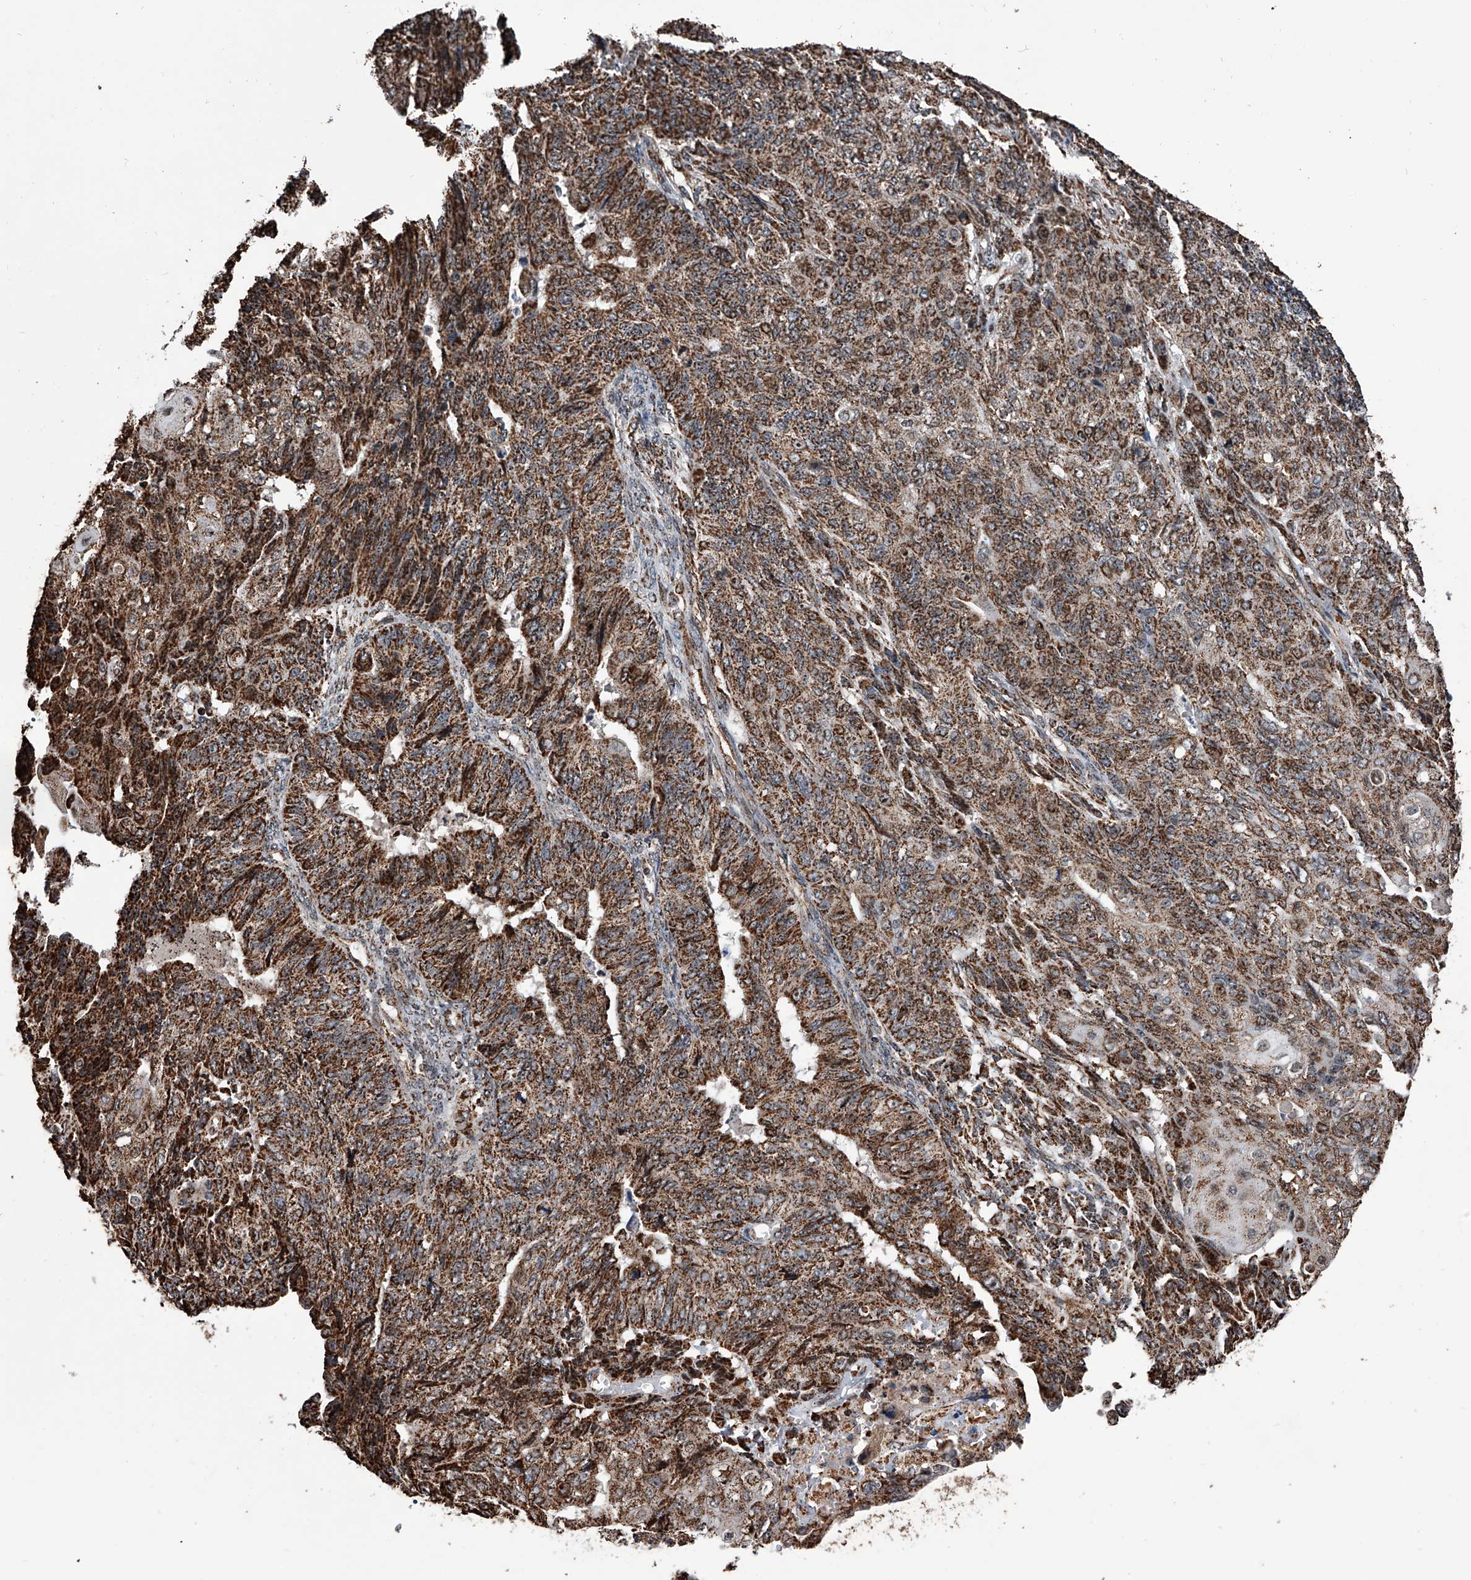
{"staining": {"intensity": "strong", "quantity": ">75%", "location": "cytoplasmic/membranous"}, "tissue": "endometrial cancer", "cell_type": "Tumor cells", "image_type": "cancer", "snomed": [{"axis": "morphology", "description": "Adenocarcinoma, NOS"}, {"axis": "topography", "description": "Endometrium"}], "caption": "An image showing strong cytoplasmic/membranous expression in approximately >75% of tumor cells in adenocarcinoma (endometrial), as visualized by brown immunohistochemical staining.", "gene": "SMPDL3A", "patient": {"sex": "female", "age": 32}}